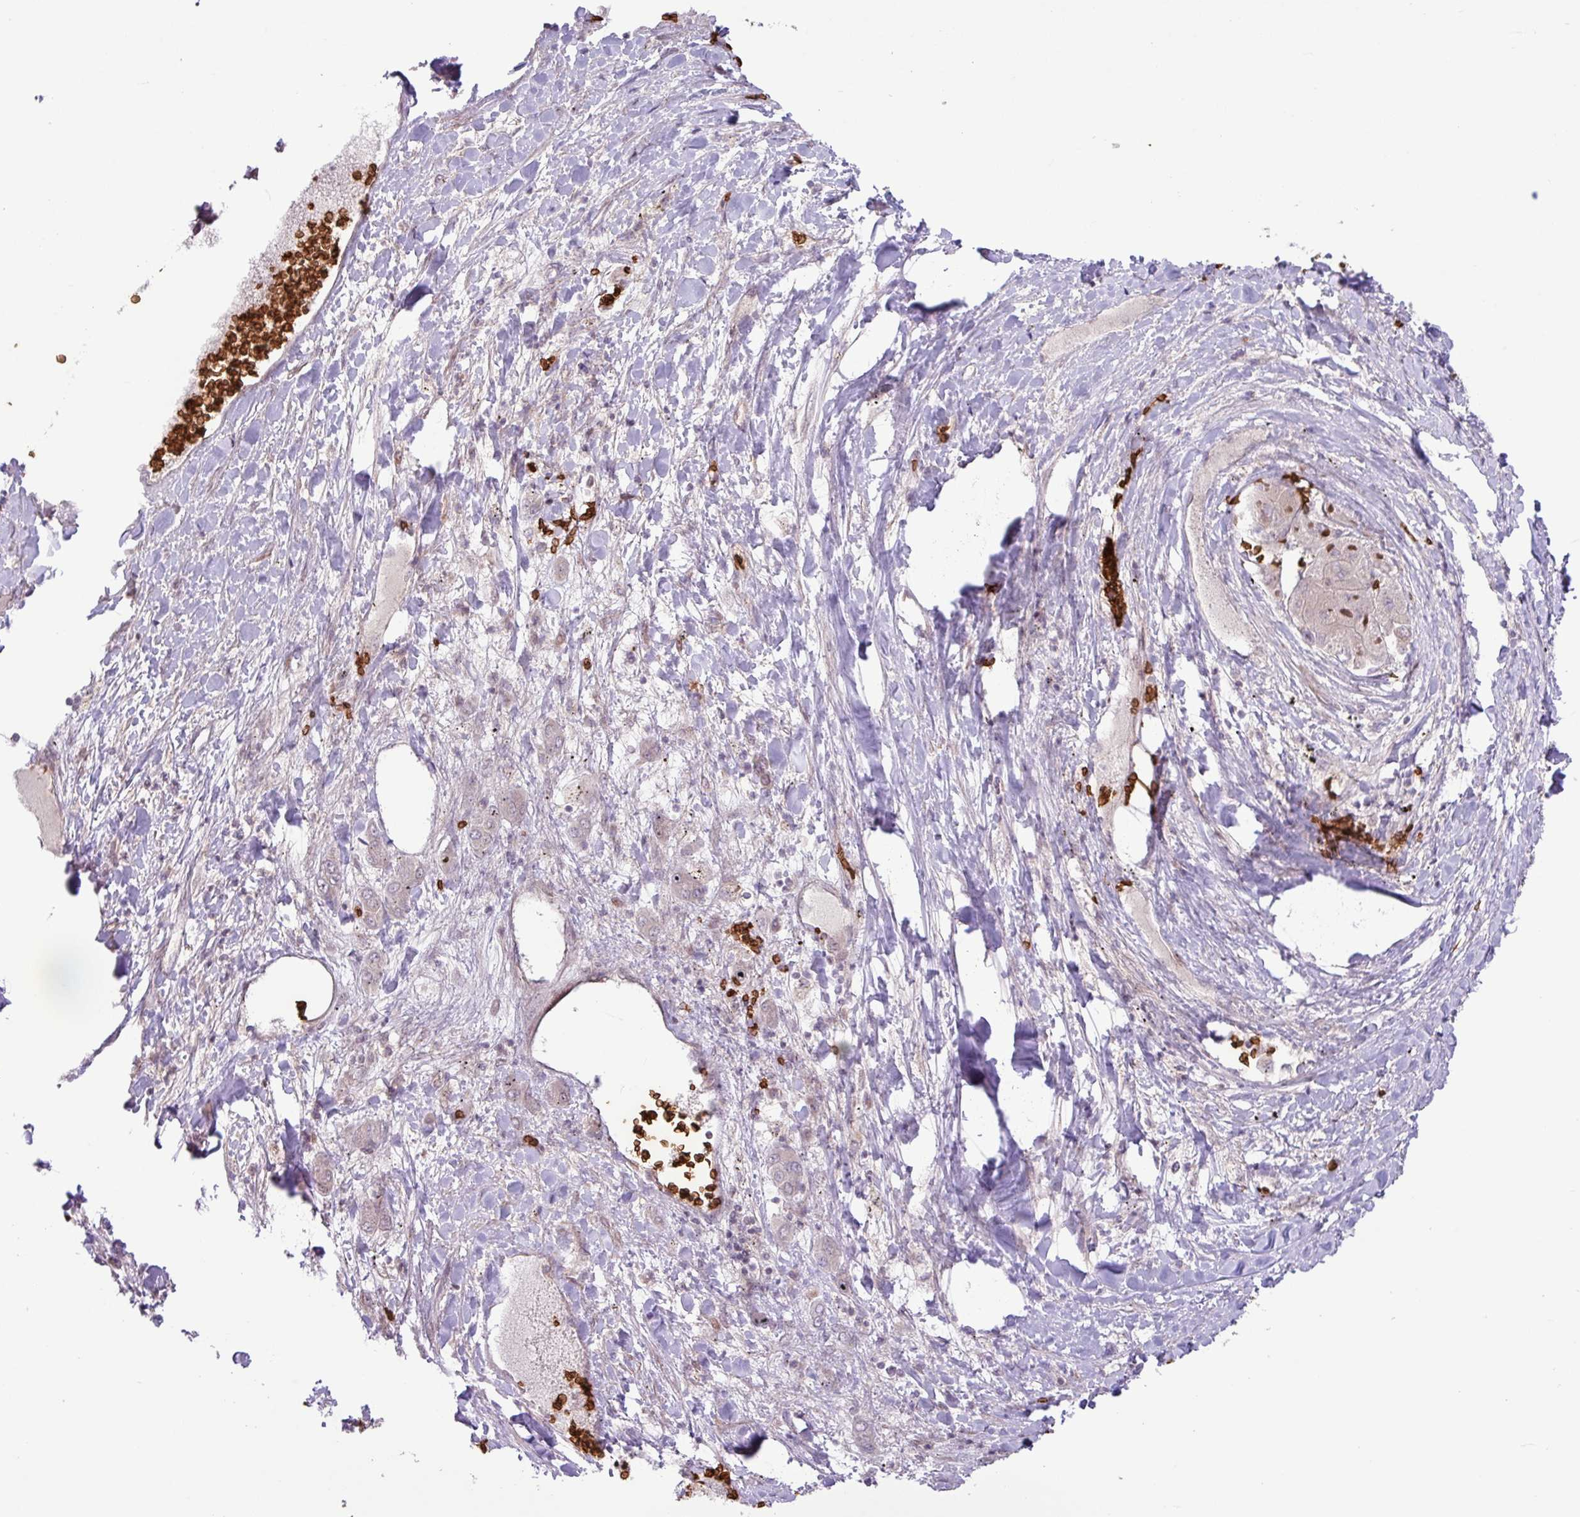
{"staining": {"intensity": "negative", "quantity": "none", "location": "none"}, "tissue": "liver cancer", "cell_type": "Tumor cells", "image_type": "cancer", "snomed": [{"axis": "morphology", "description": "Carcinoma, Hepatocellular, NOS"}, {"axis": "topography", "description": "Liver"}], "caption": "Immunohistochemistry (IHC) photomicrograph of liver hepatocellular carcinoma stained for a protein (brown), which exhibits no positivity in tumor cells.", "gene": "RAD21L1", "patient": {"sex": "female", "age": 73}}